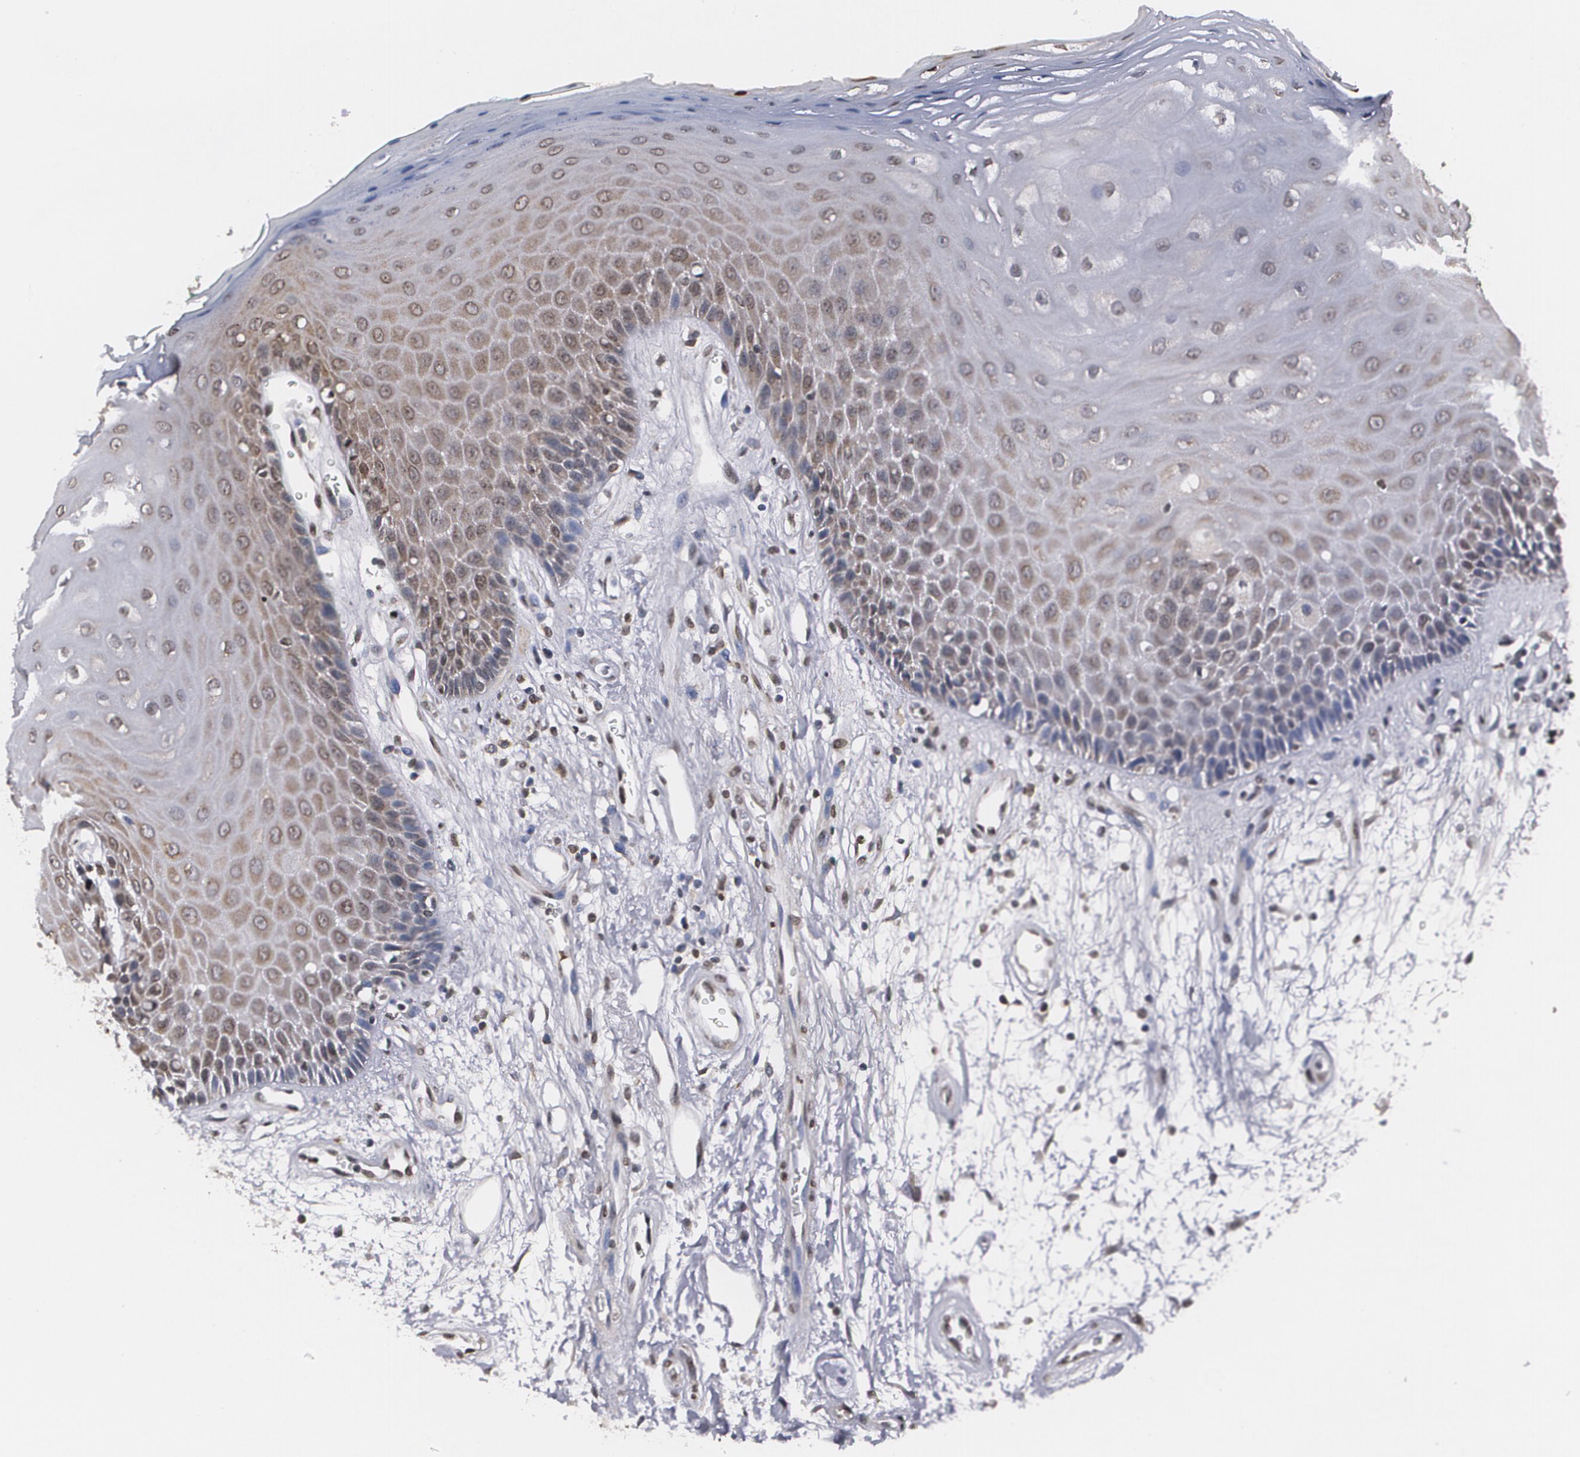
{"staining": {"intensity": "moderate", "quantity": "25%-75%", "location": "cytoplasmic/membranous,nuclear"}, "tissue": "oral mucosa", "cell_type": "Squamous epithelial cells", "image_type": "normal", "snomed": [{"axis": "morphology", "description": "Normal tissue, NOS"}, {"axis": "morphology", "description": "Squamous cell carcinoma, NOS"}, {"axis": "topography", "description": "Skeletal muscle"}, {"axis": "topography", "description": "Oral tissue"}, {"axis": "topography", "description": "Head-Neck"}], "caption": "This image shows IHC staining of benign oral mucosa, with medium moderate cytoplasmic/membranous,nuclear positivity in about 25%-75% of squamous epithelial cells.", "gene": "MVP", "patient": {"sex": "female", "age": 84}}